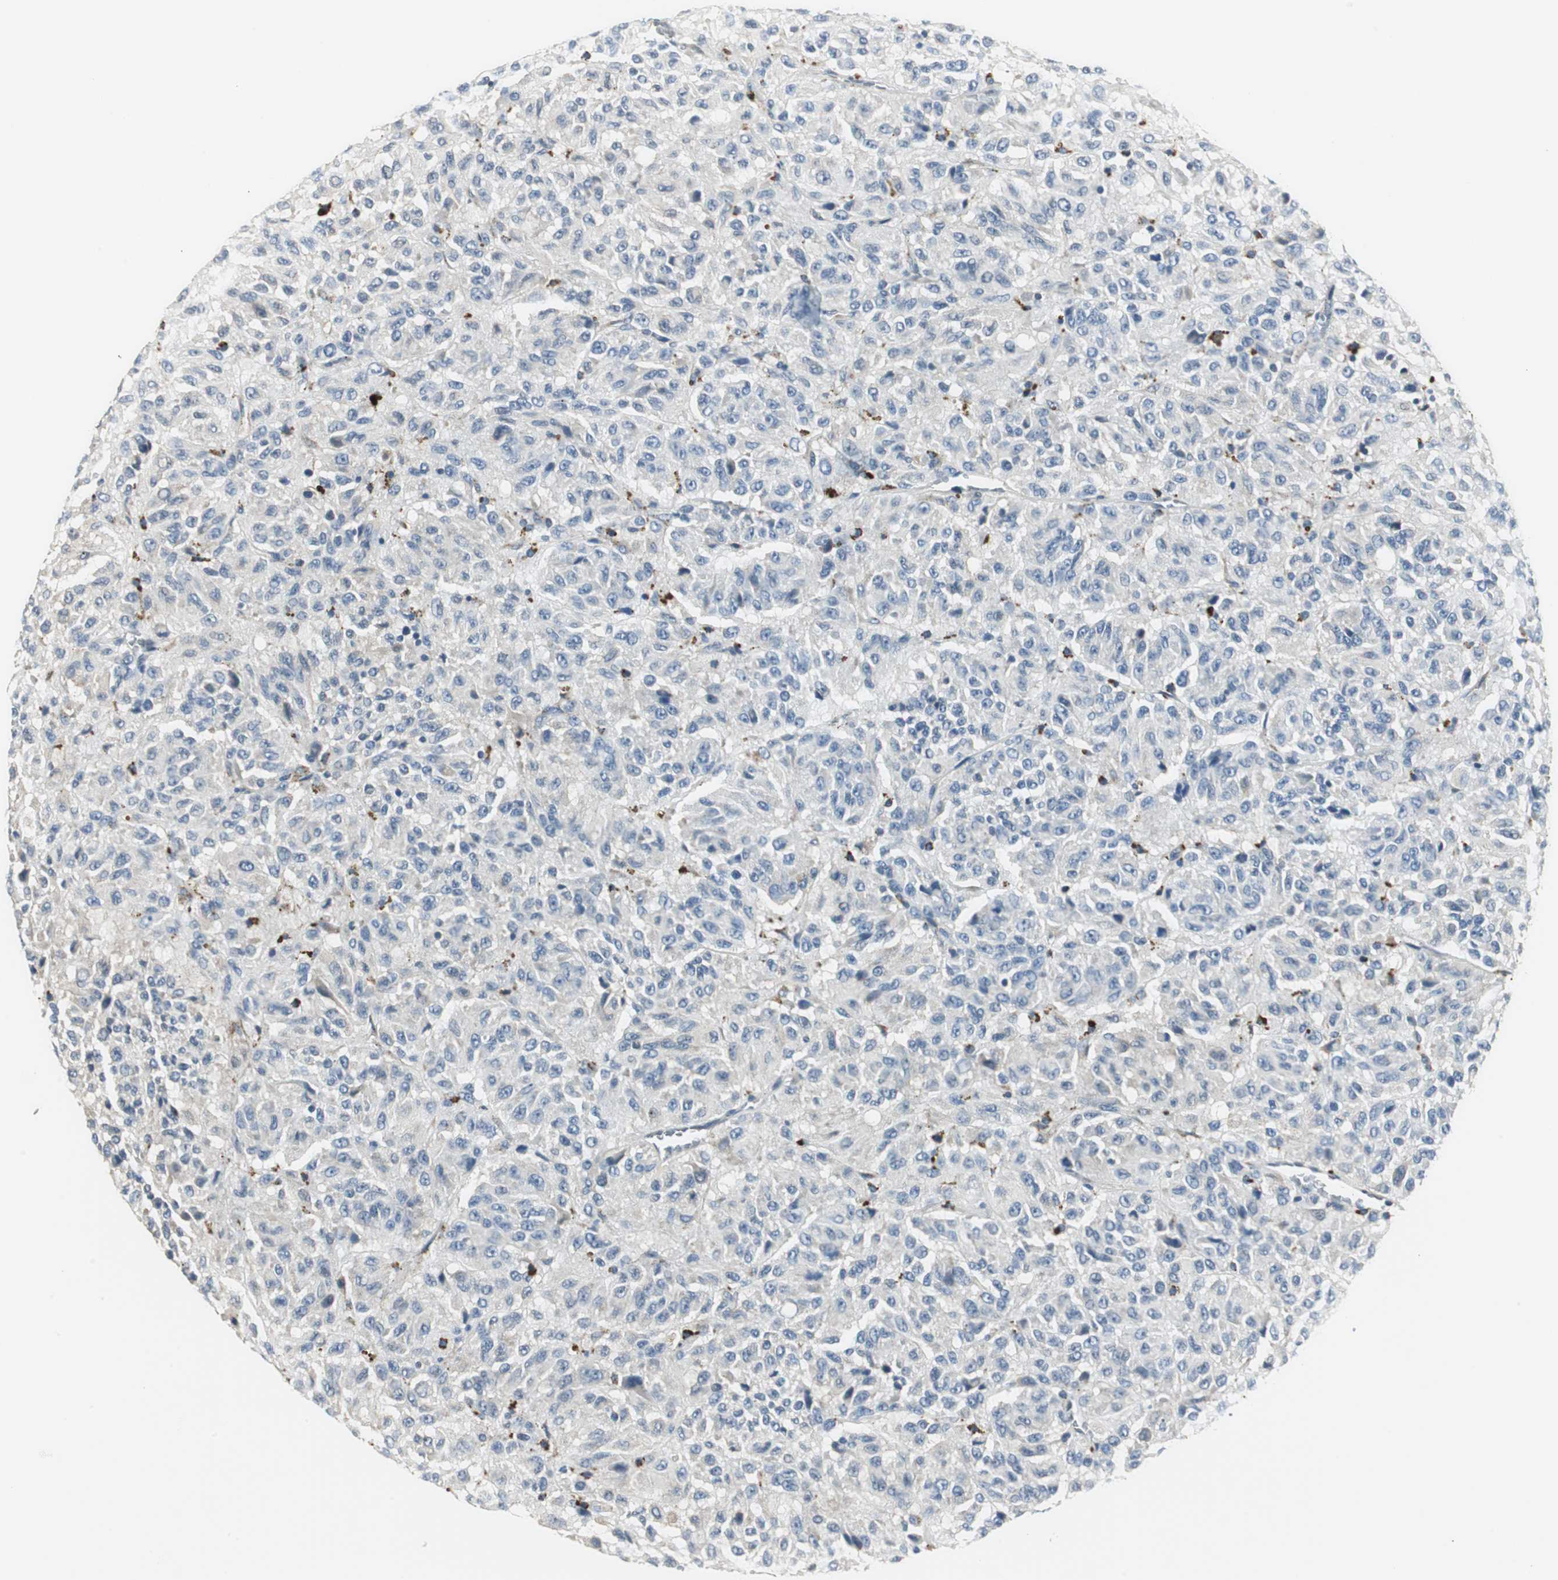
{"staining": {"intensity": "weak", "quantity": "<25%", "location": "cytoplasmic/membranous"}, "tissue": "melanoma", "cell_type": "Tumor cells", "image_type": "cancer", "snomed": [{"axis": "morphology", "description": "Malignant melanoma, Metastatic site"}, {"axis": "topography", "description": "Lung"}], "caption": "Protein analysis of malignant melanoma (metastatic site) displays no significant expression in tumor cells. Brightfield microscopy of IHC stained with DAB (3,3'-diaminobenzidine) (brown) and hematoxylin (blue), captured at high magnification.", "gene": "NIT1", "patient": {"sex": "male", "age": 64}}